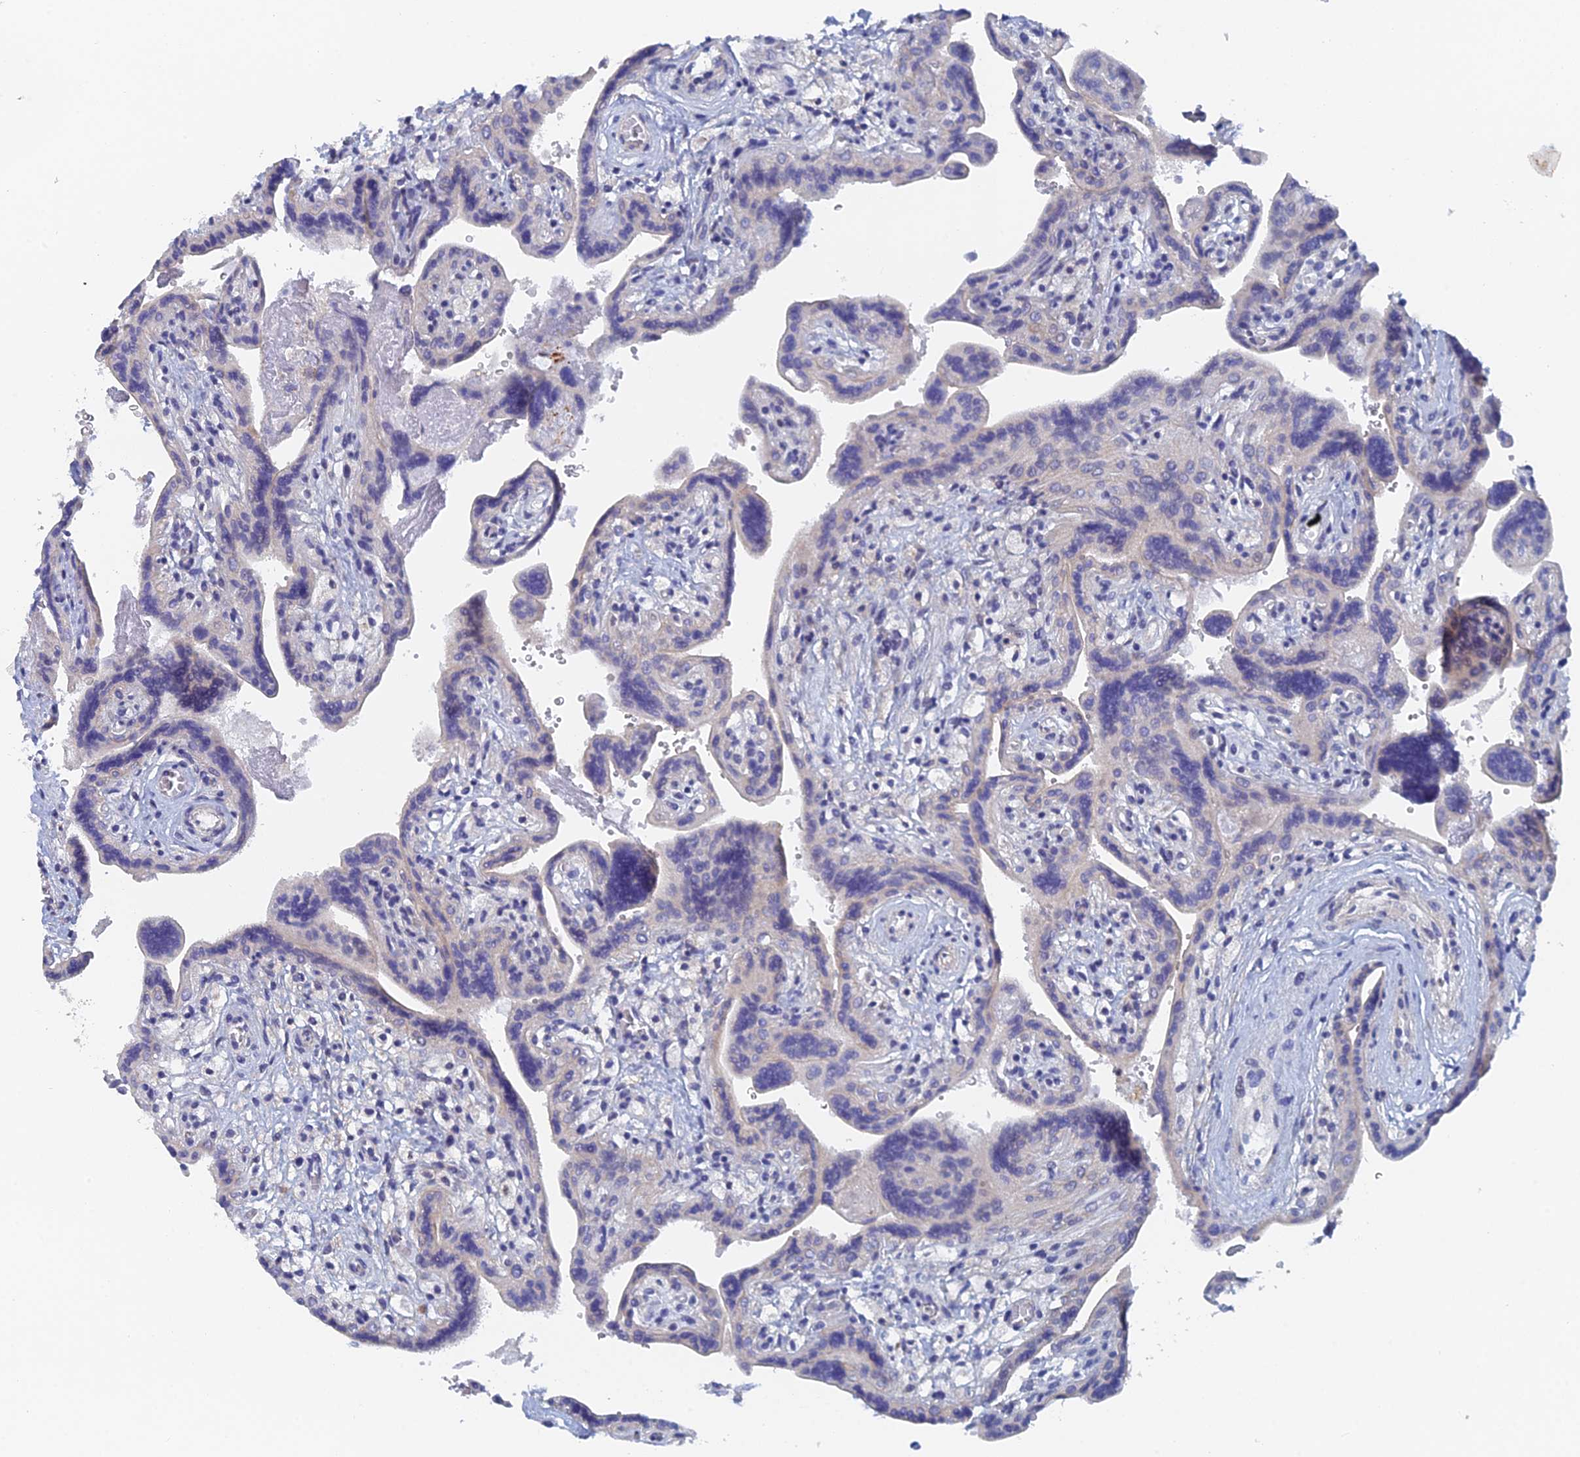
{"staining": {"intensity": "weak", "quantity": "<25%", "location": "cytoplasmic/membranous"}, "tissue": "placenta", "cell_type": "Trophoblastic cells", "image_type": "normal", "snomed": [{"axis": "morphology", "description": "Normal tissue, NOS"}, {"axis": "topography", "description": "Placenta"}], "caption": "Immunohistochemistry (IHC) image of unremarkable placenta: placenta stained with DAB (3,3'-diaminobenzidine) reveals no significant protein expression in trophoblastic cells. (Immunohistochemistry (IHC), brightfield microscopy, high magnification).", "gene": "GMNC", "patient": {"sex": "female", "age": 37}}